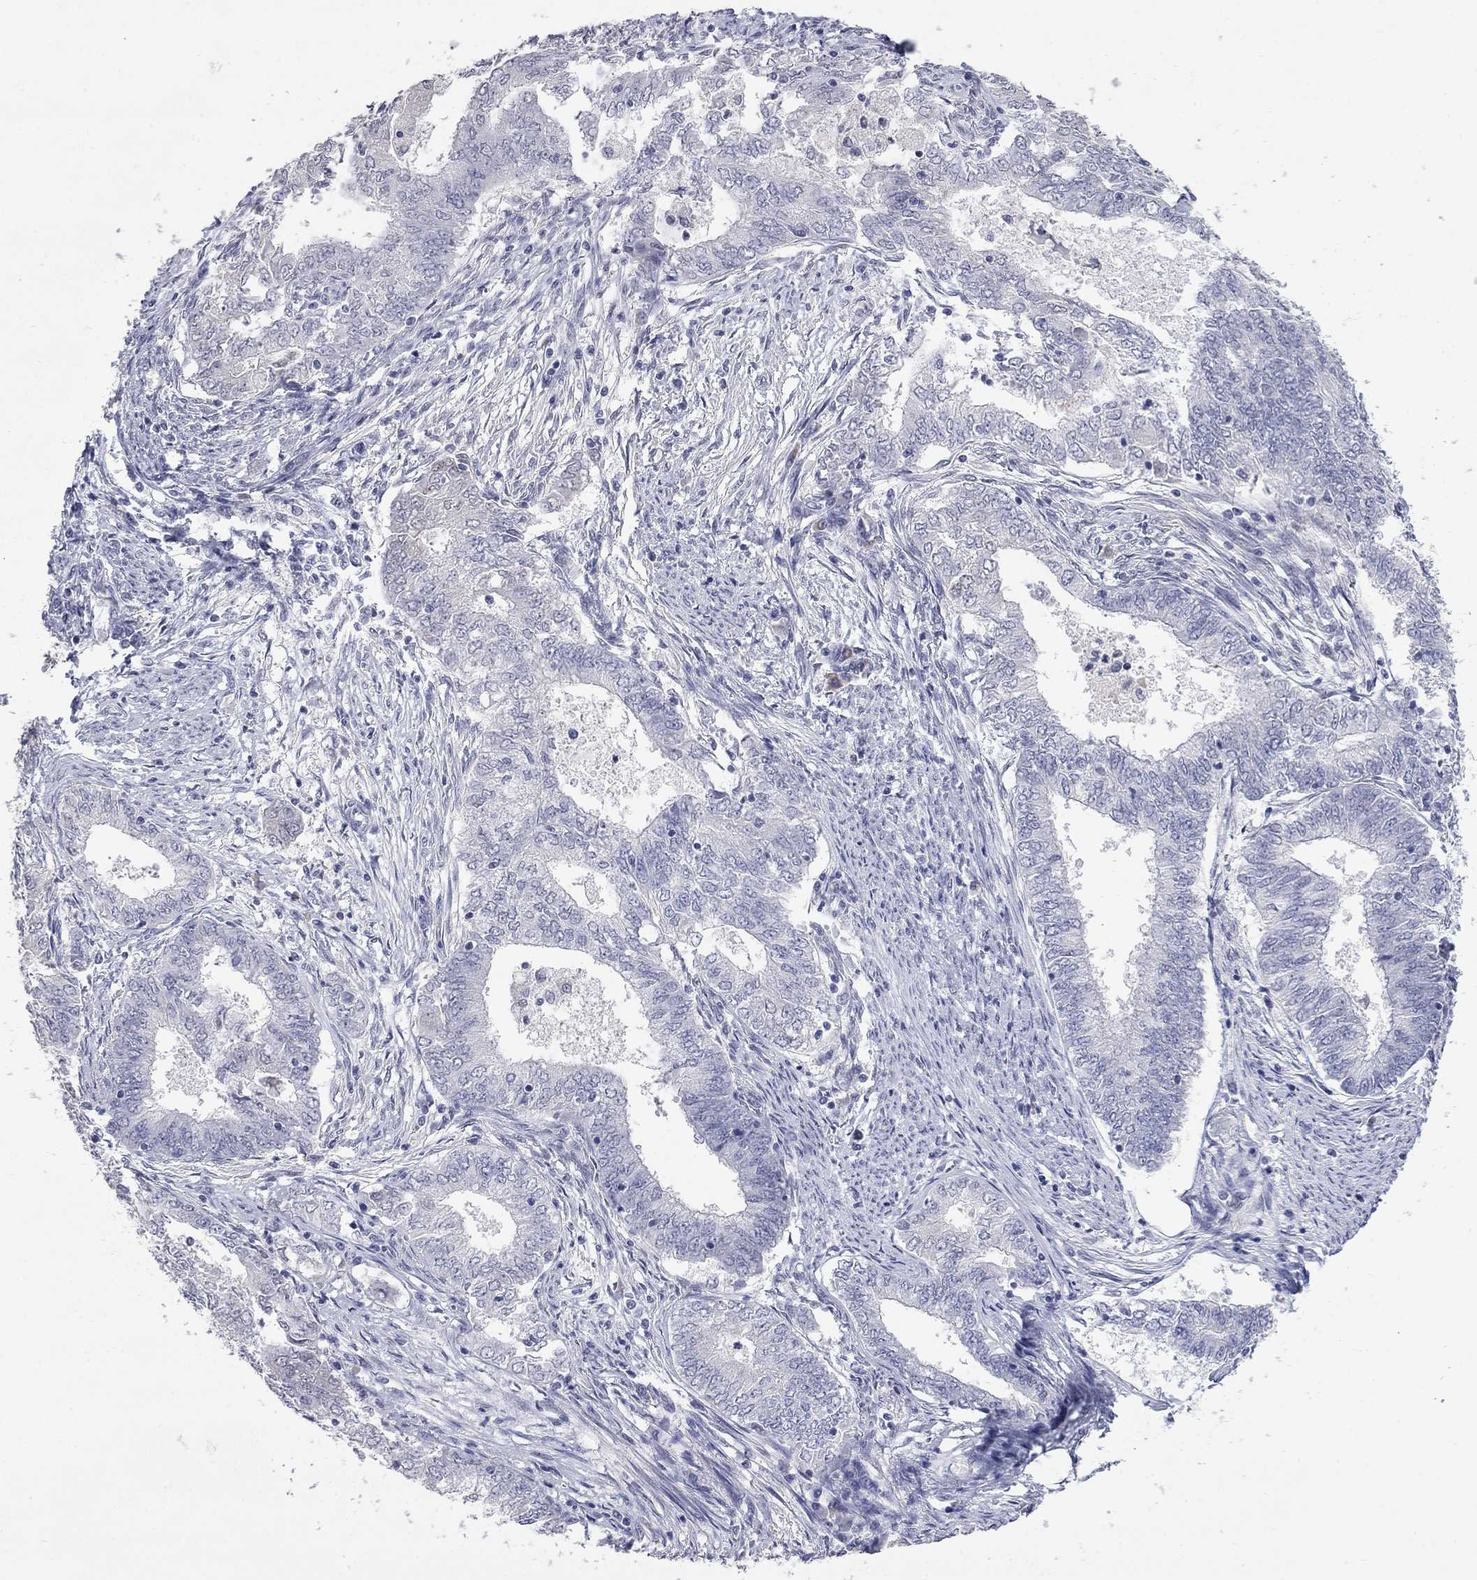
{"staining": {"intensity": "negative", "quantity": "none", "location": "none"}, "tissue": "endometrial cancer", "cell_type": "Tumor cells", "image_type": "cancer", "snomed": [{"axis": "morphology", "description": "Adenocarcinoma, NOS"}, {"axis": "topography", "description": "Endometrium"}], "caption": "A high-resolution histopathology image shows immunohistochemistry staining of endometrial adenocarcinoma, which demonstrates no significant expression in tumor cells.", "gene": "SLC51A", "patient": {"sex": "female", "age": 62}}